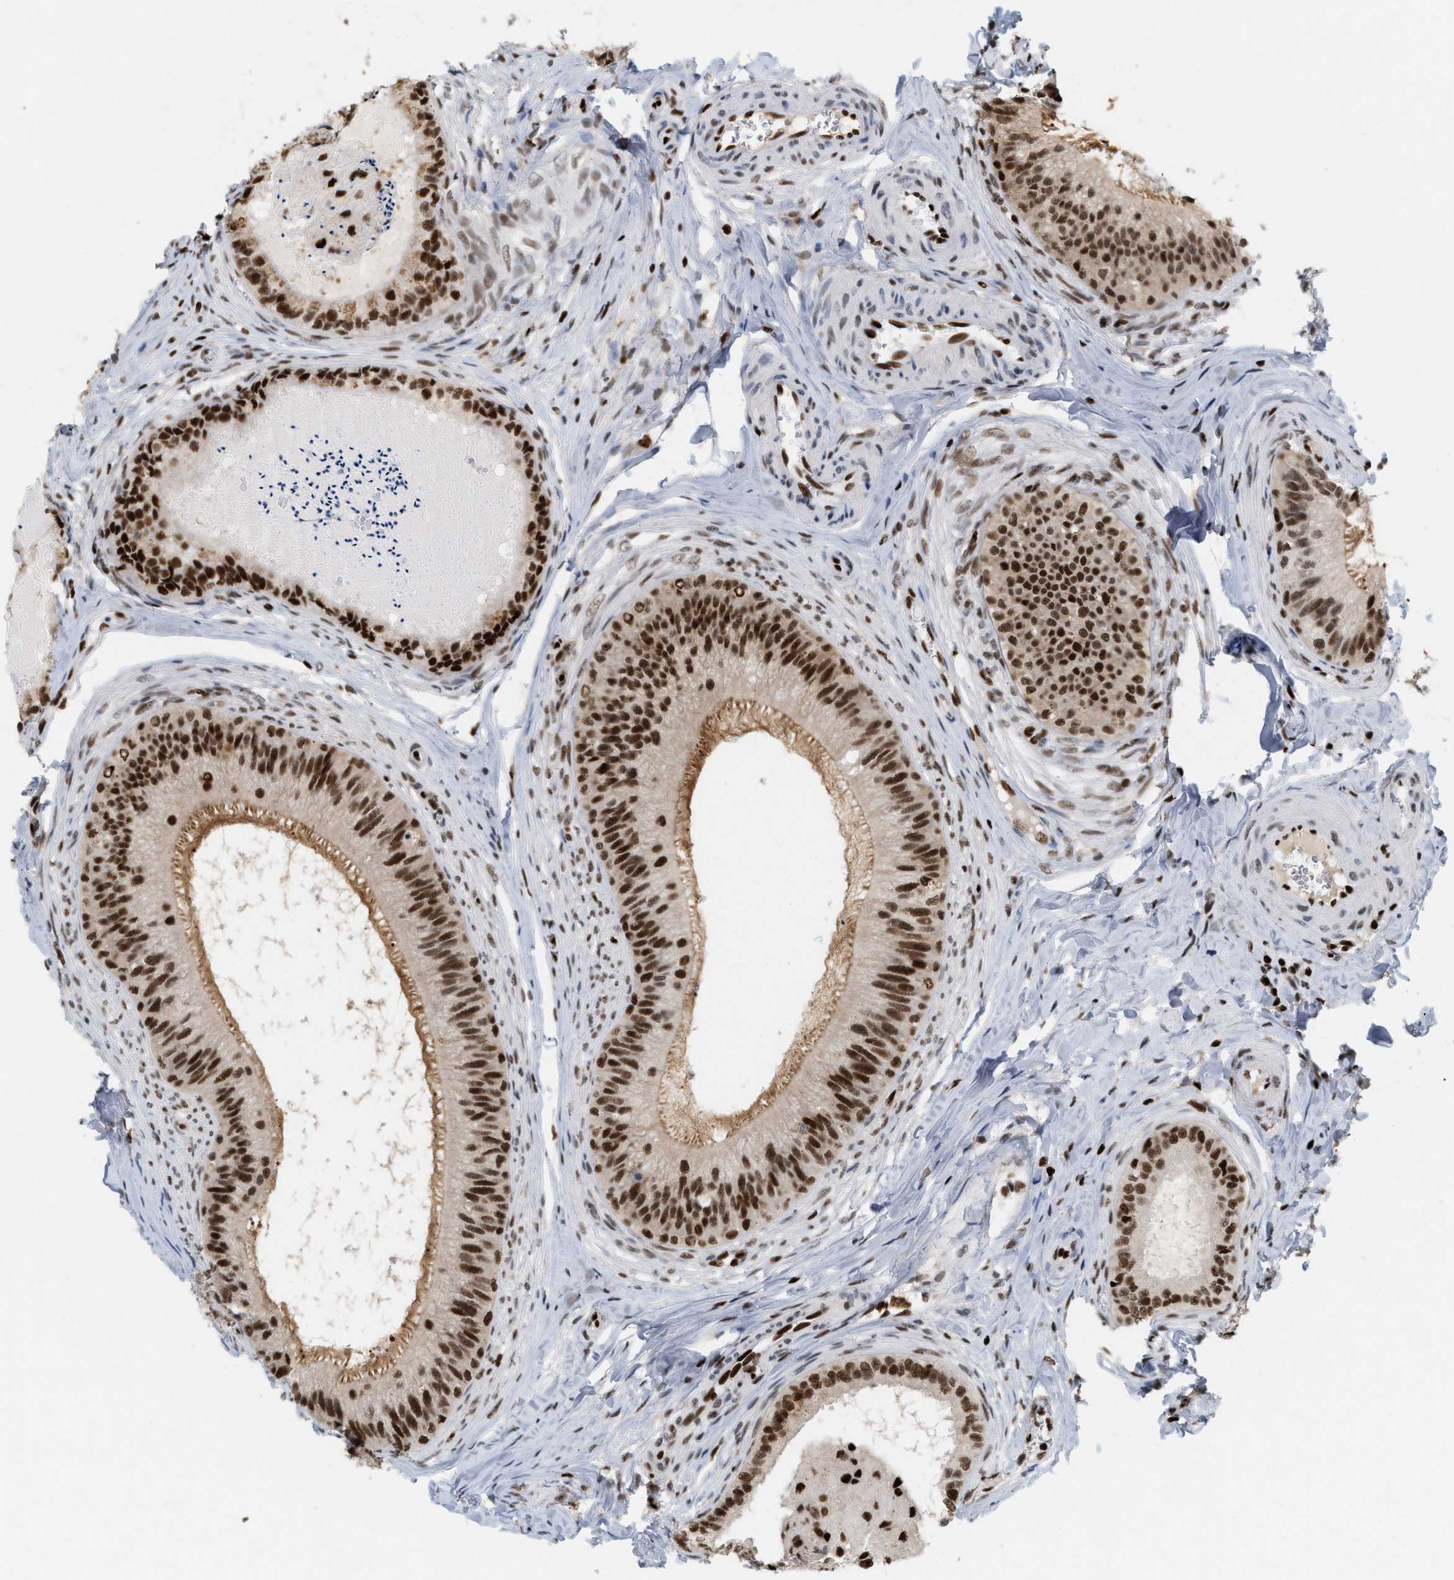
{"staining": {"intensity": "strong", "quantity": ">75%", "location": "nuclear"}, "tissue": "epididymis", "cell_type": "Glandular cells", "image_type": "normal", "snomed": [{"axis": "morphology", "description": "Normal tissue, NOS"}, {"axis": "topography", "description": "Epididymis"}], "caption": "Epididymis stained with a brown dye exhibits strong nuclear positive expression in about >75% of glandular cells.", "gene": "C17orf49", "patient": {"sex": "male", "age": 31}}